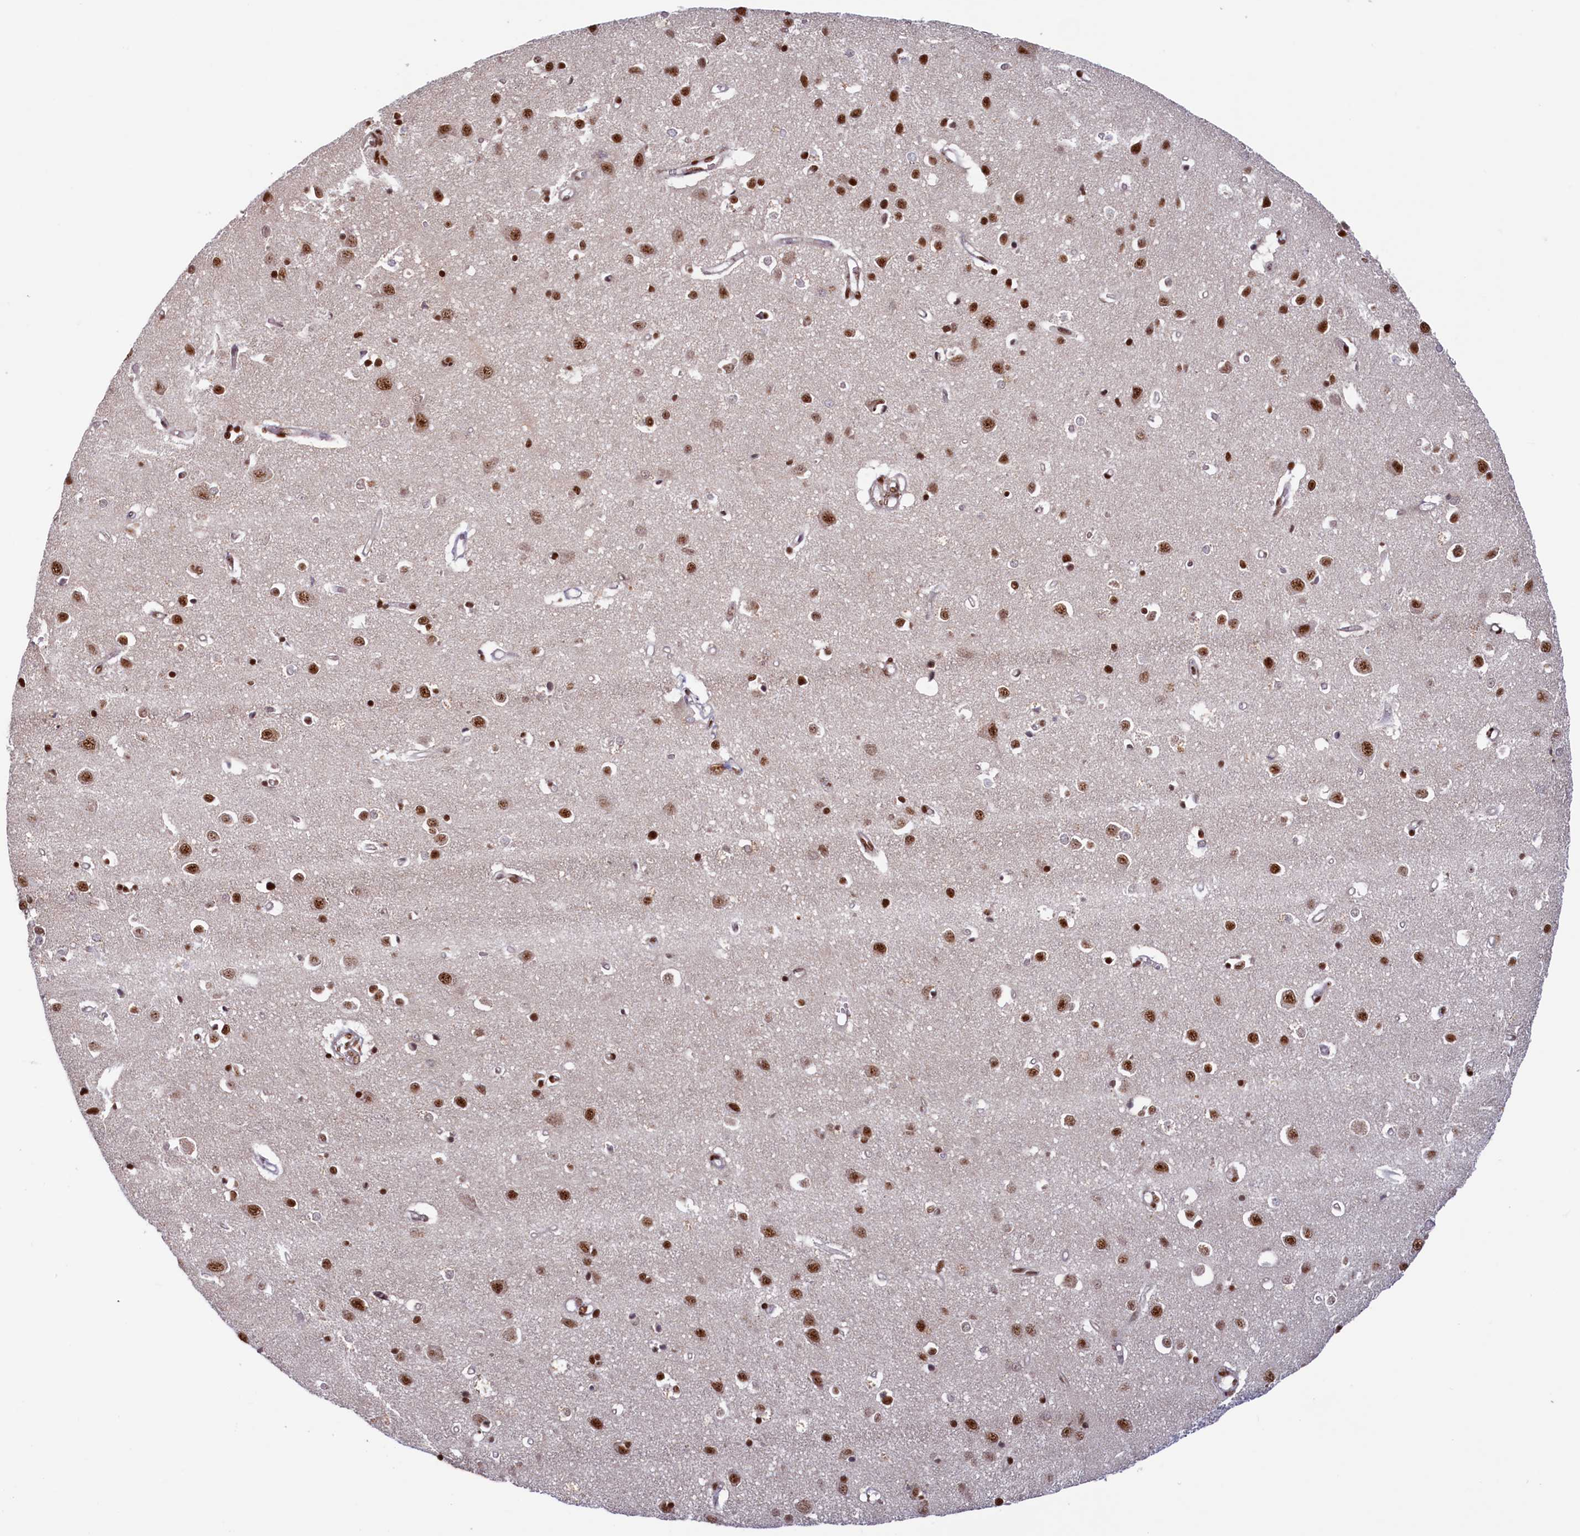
{"staining": {"intensity": "moderate", "quantity": ">75%", "location": "nuclear"}, "tissue": "cerebral cortex", "cell_type": "Endothelial cells", "image_type": "normal", "snomed": [{"axis": "morphology", "description": "Normal tissue, NOS"}, {"axis": "topography", "description": "Cerebral cortex"}], "caption": "This is a photomicrograph of IHC staining of unremarkable cerebral cortex, which shows moderate positivity in the nuclear of endothelial cells.", "gene": "ZC3H18", "patient": {"sex": "female", "age": 64}}